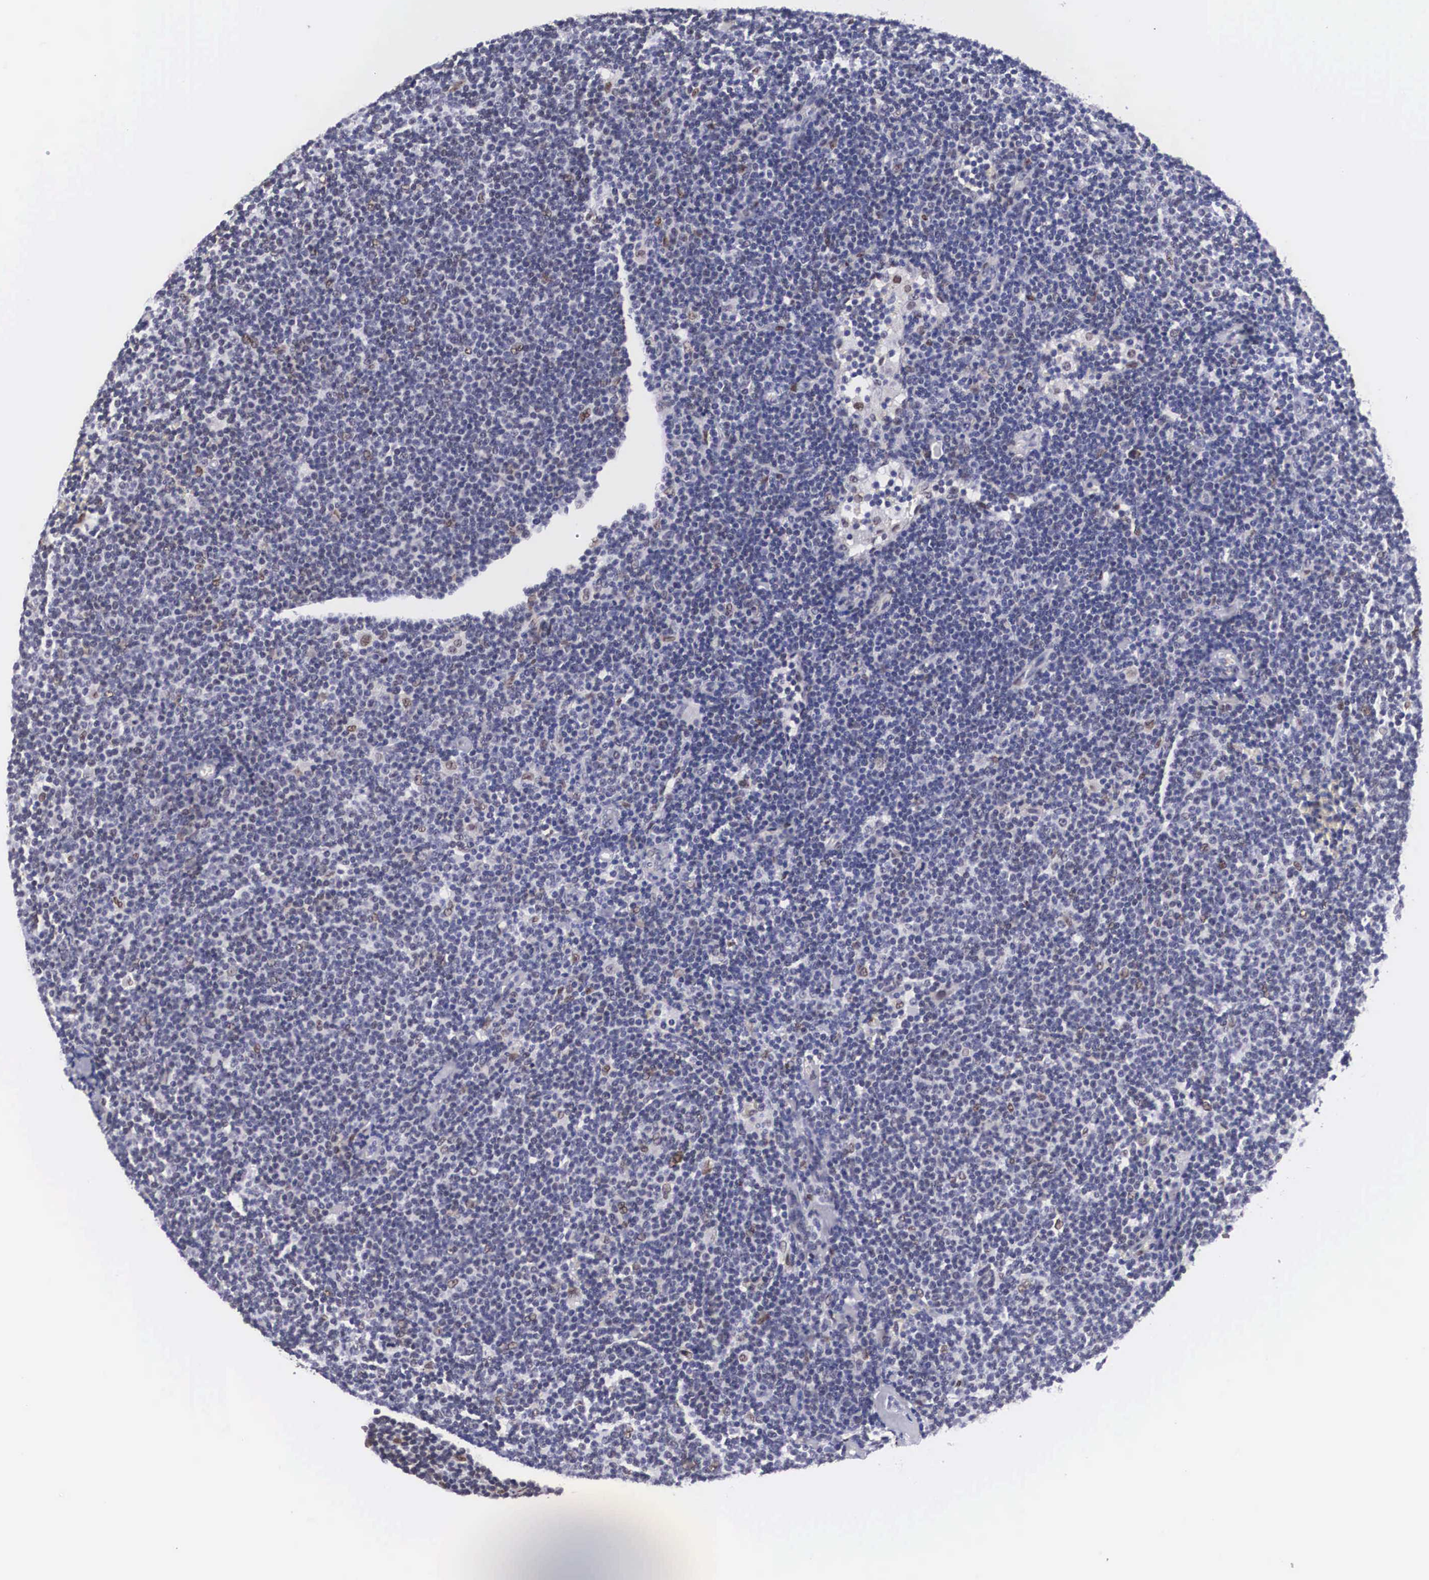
{"staining": {"intensity": "negative", "quantity": "none", "location": "none"}, "tissue": "lymphoma", "cell_type": "Tumor cells", "image_type": "cancer", "snomed": [{"axis": "morphology", "description": "Malignant lymphoma, non-Hodgkin's type, Low grade"}, {"axis": "topography", "description": "Lymph node"}], "caption": "Image shows no protein positivity in tumor cells of low-grade malignant lymphoma, non-Hodgkin's type tissue.", "gene": "KHDRBS3", "patient": {"sex": "male", "age": 65}}